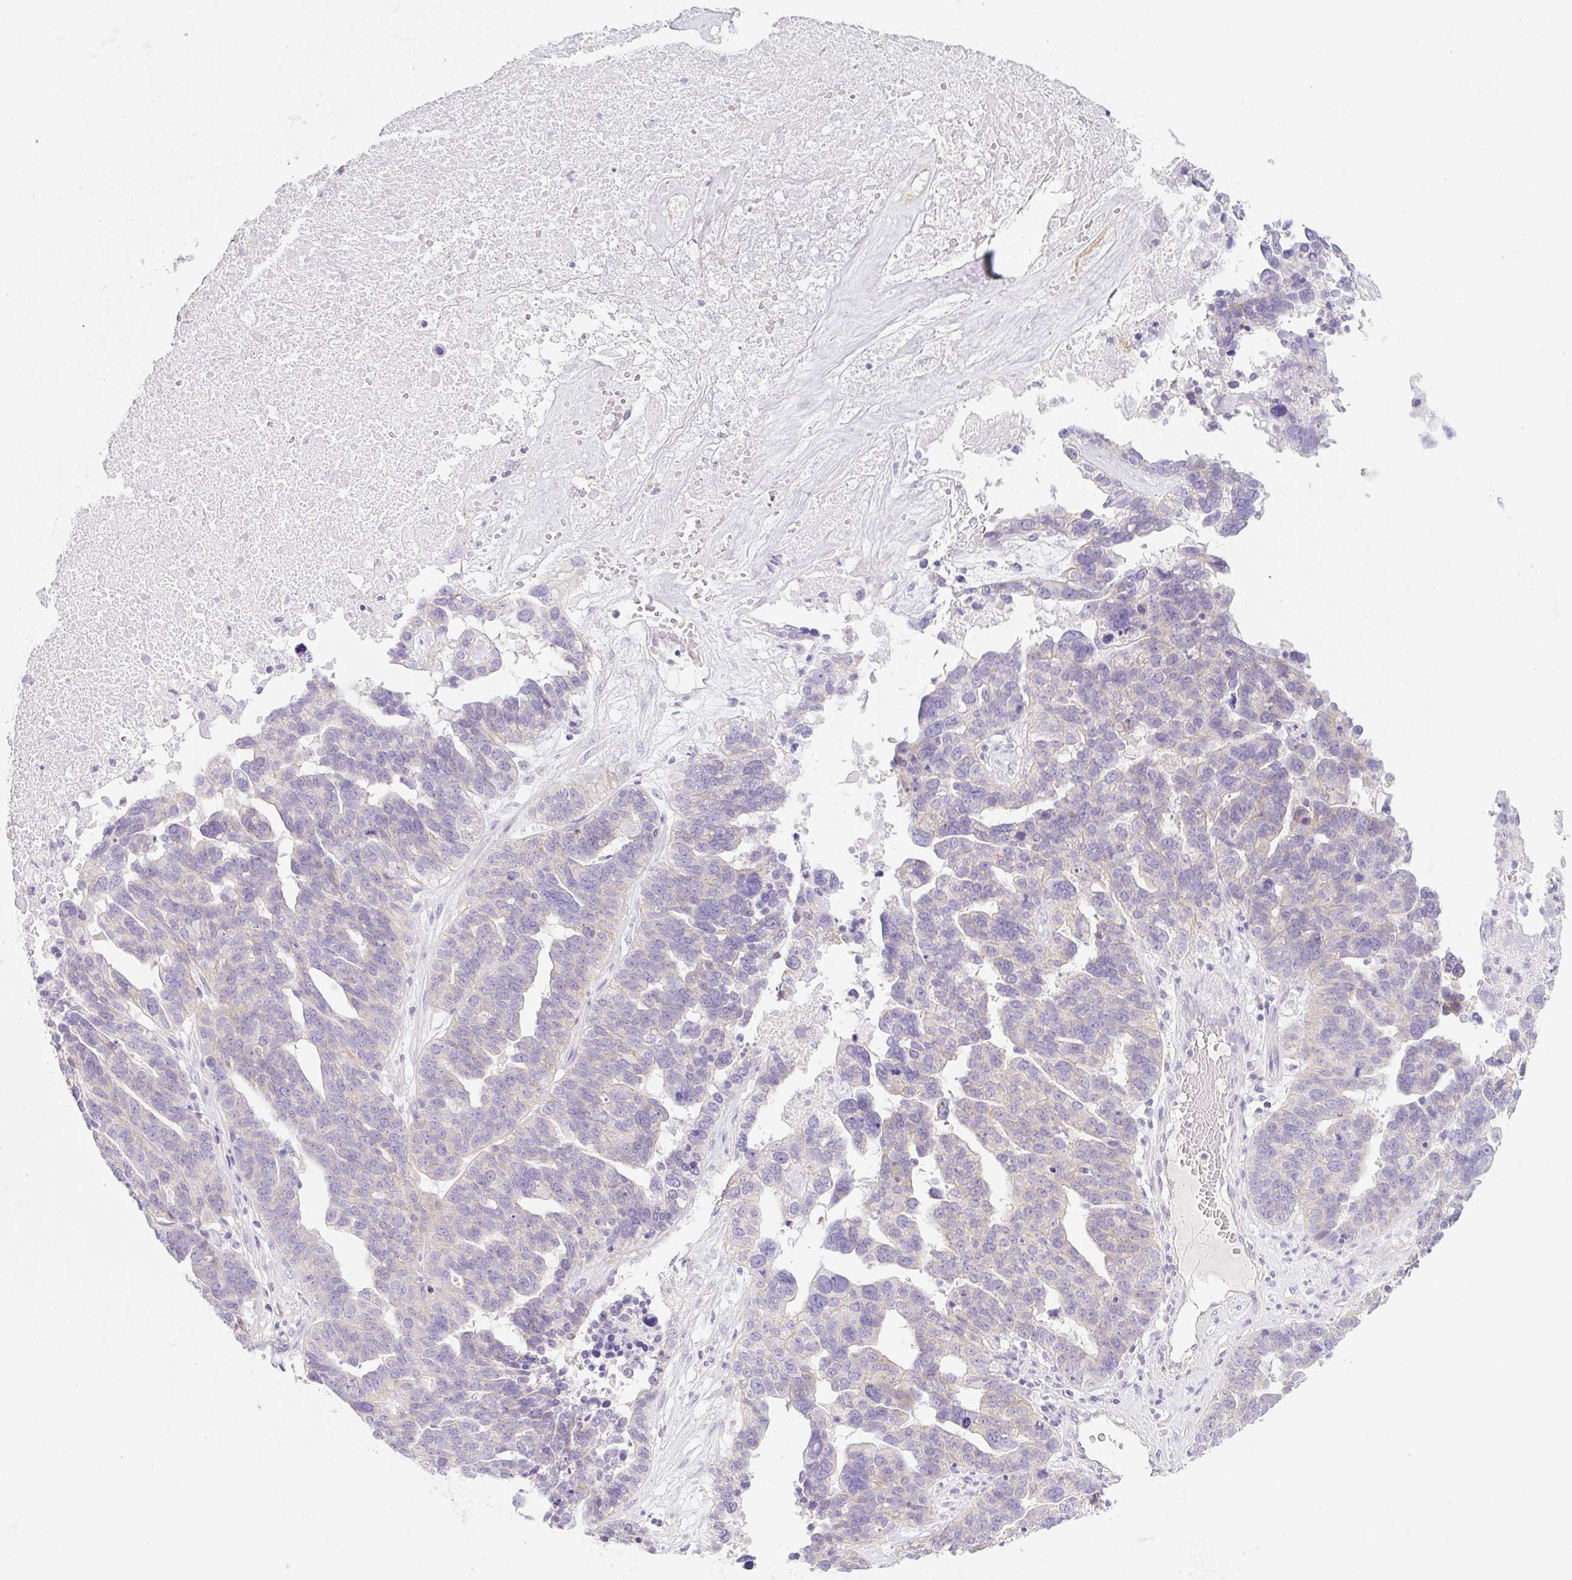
{"staining": {"intensity": "negative", "quantity": "none", "location": "none"}, "tissue": "ovarian cancer", "cell_type": "Tumor cells", "image_type": "cancer", "snomed": [{"axis": "morphology", "description": "Cystadenocarcinoma, serous, NOS"}, {"axis": "topography", "description": "Ovary"}], "caption": "This is an immunohistochemistry histopathology image of human serous cystadenocarcinoma (ovarian). There is no staining in tumor cells.", "gene": "LYVE1", "patient": {"sex": "female", "age": 59}}